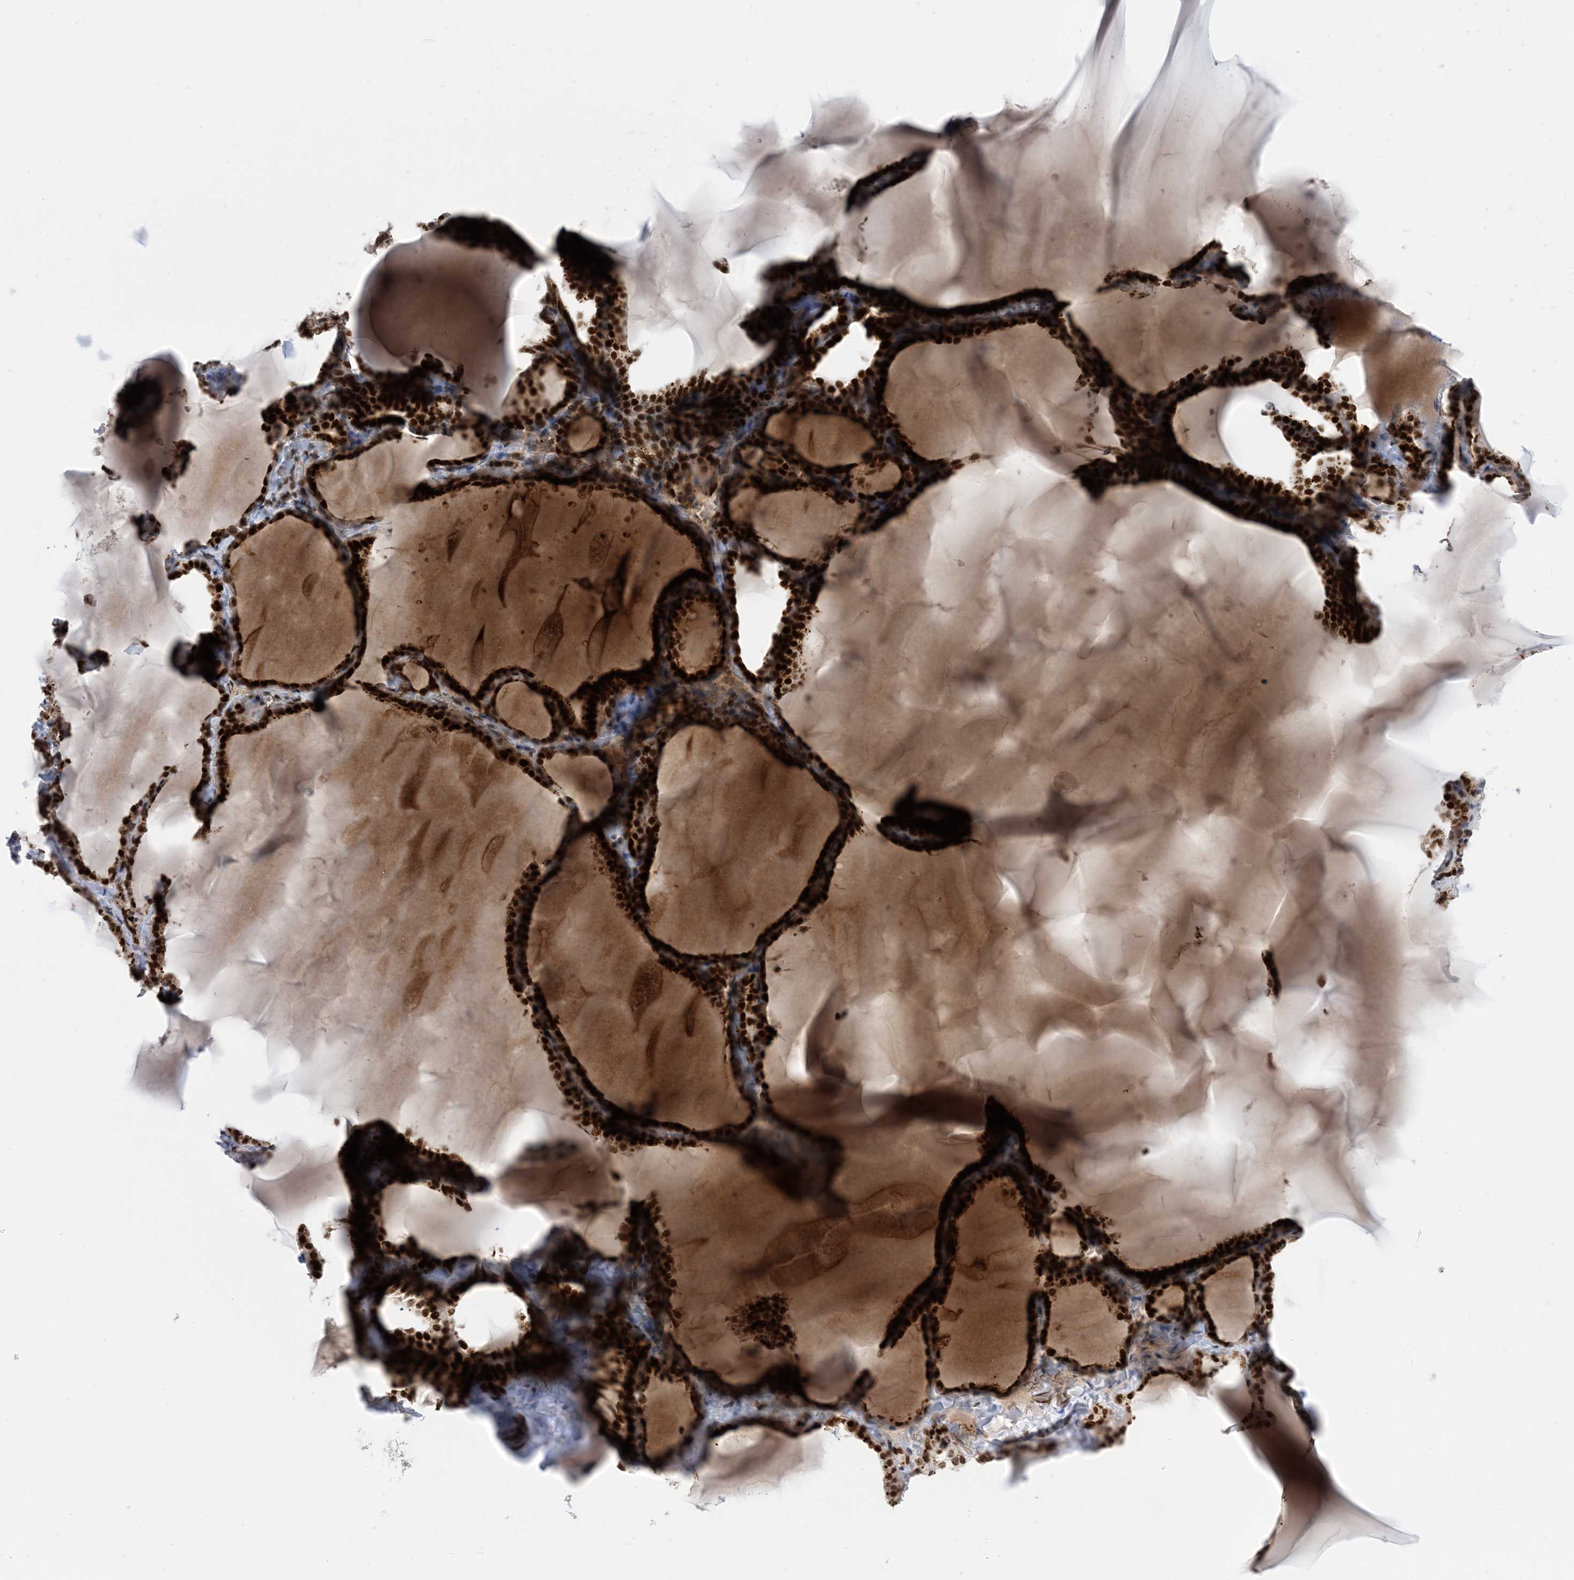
{"staining": {"intensity": "strong", "quantity": ">75%", "location": "nuclear"}, "tissue": "thyroid gland", "cell_type": "Glandular cells", "image_type": "normal", "snomed": [{"axis": "morphology", "description": "Normal tissue, NOS"}, {"axis": "topography", "description": "Thyroid gland"}], "caption": "High-magnification brightfield microscopy of unremarkable thyroid gland stained with DAB (3,3'-diaminobenzidine) (brown) and counterstained with hematoxylin (blue). glandular cells exhibit strong nuclear positivity is seen in approximately>75% of cells. (Brightfield microscopy of DAB IHC at high magnification).", "gene": "TSPYL1", "patient": {"sex": "female", "age": 22}}